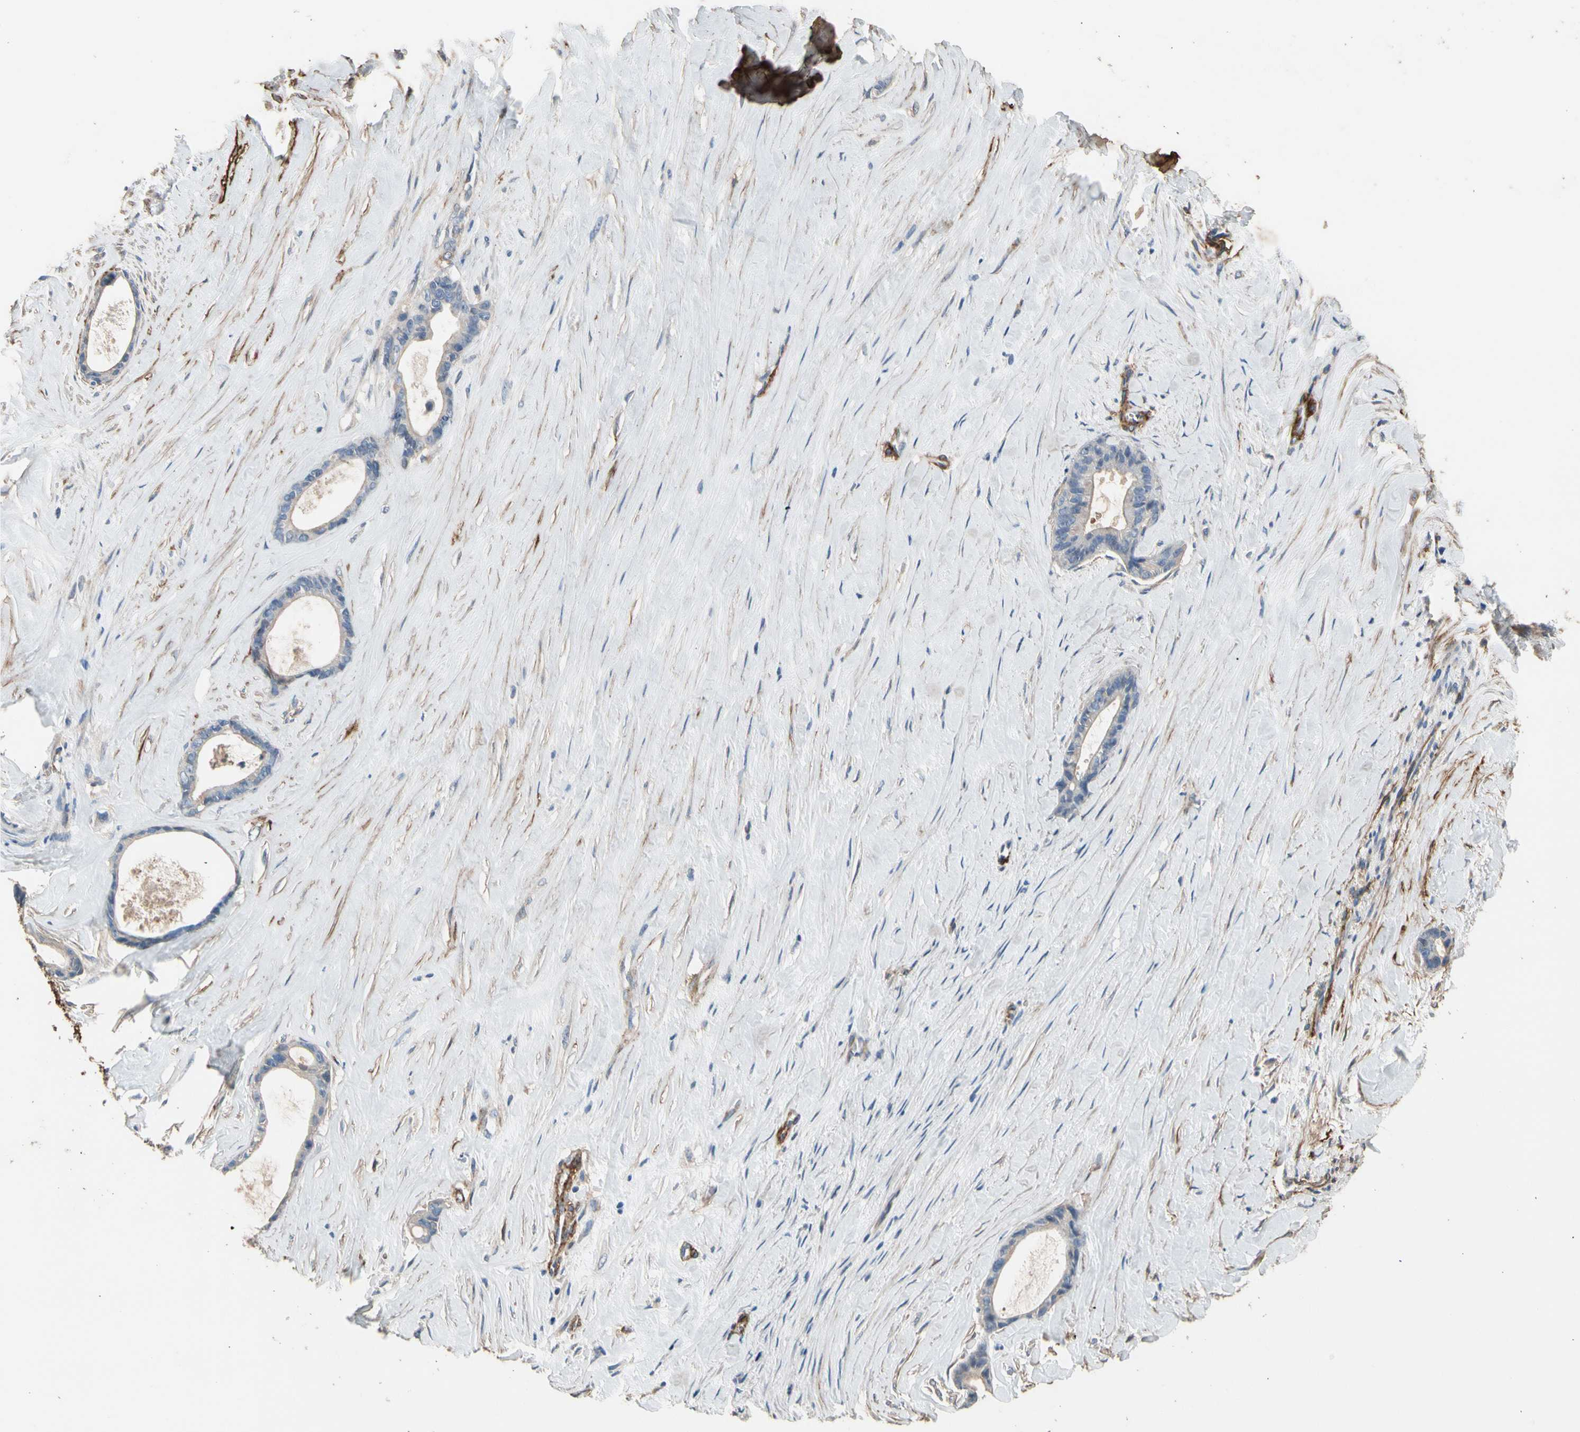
{"staining": {"intensity": "weak", "quantity": "25%-75%", "location": "cytoplasmic/membranous"}, "tissue": "liver cancer", "cell_type": "Tumor cells", "image_type": "cancer", "snomed": [{"axis": "morphology", "description": "Cholangiocarcinoma"}, {"axis": "topography", "description": "Liver"}], "caption": "Weak cytoplasmic/membranous protein positivity is identified in about 25%-75% of tumor cells in liver cancer.", "gene": "SUSD2", "patient": {"sex": "female", "age": 55}}